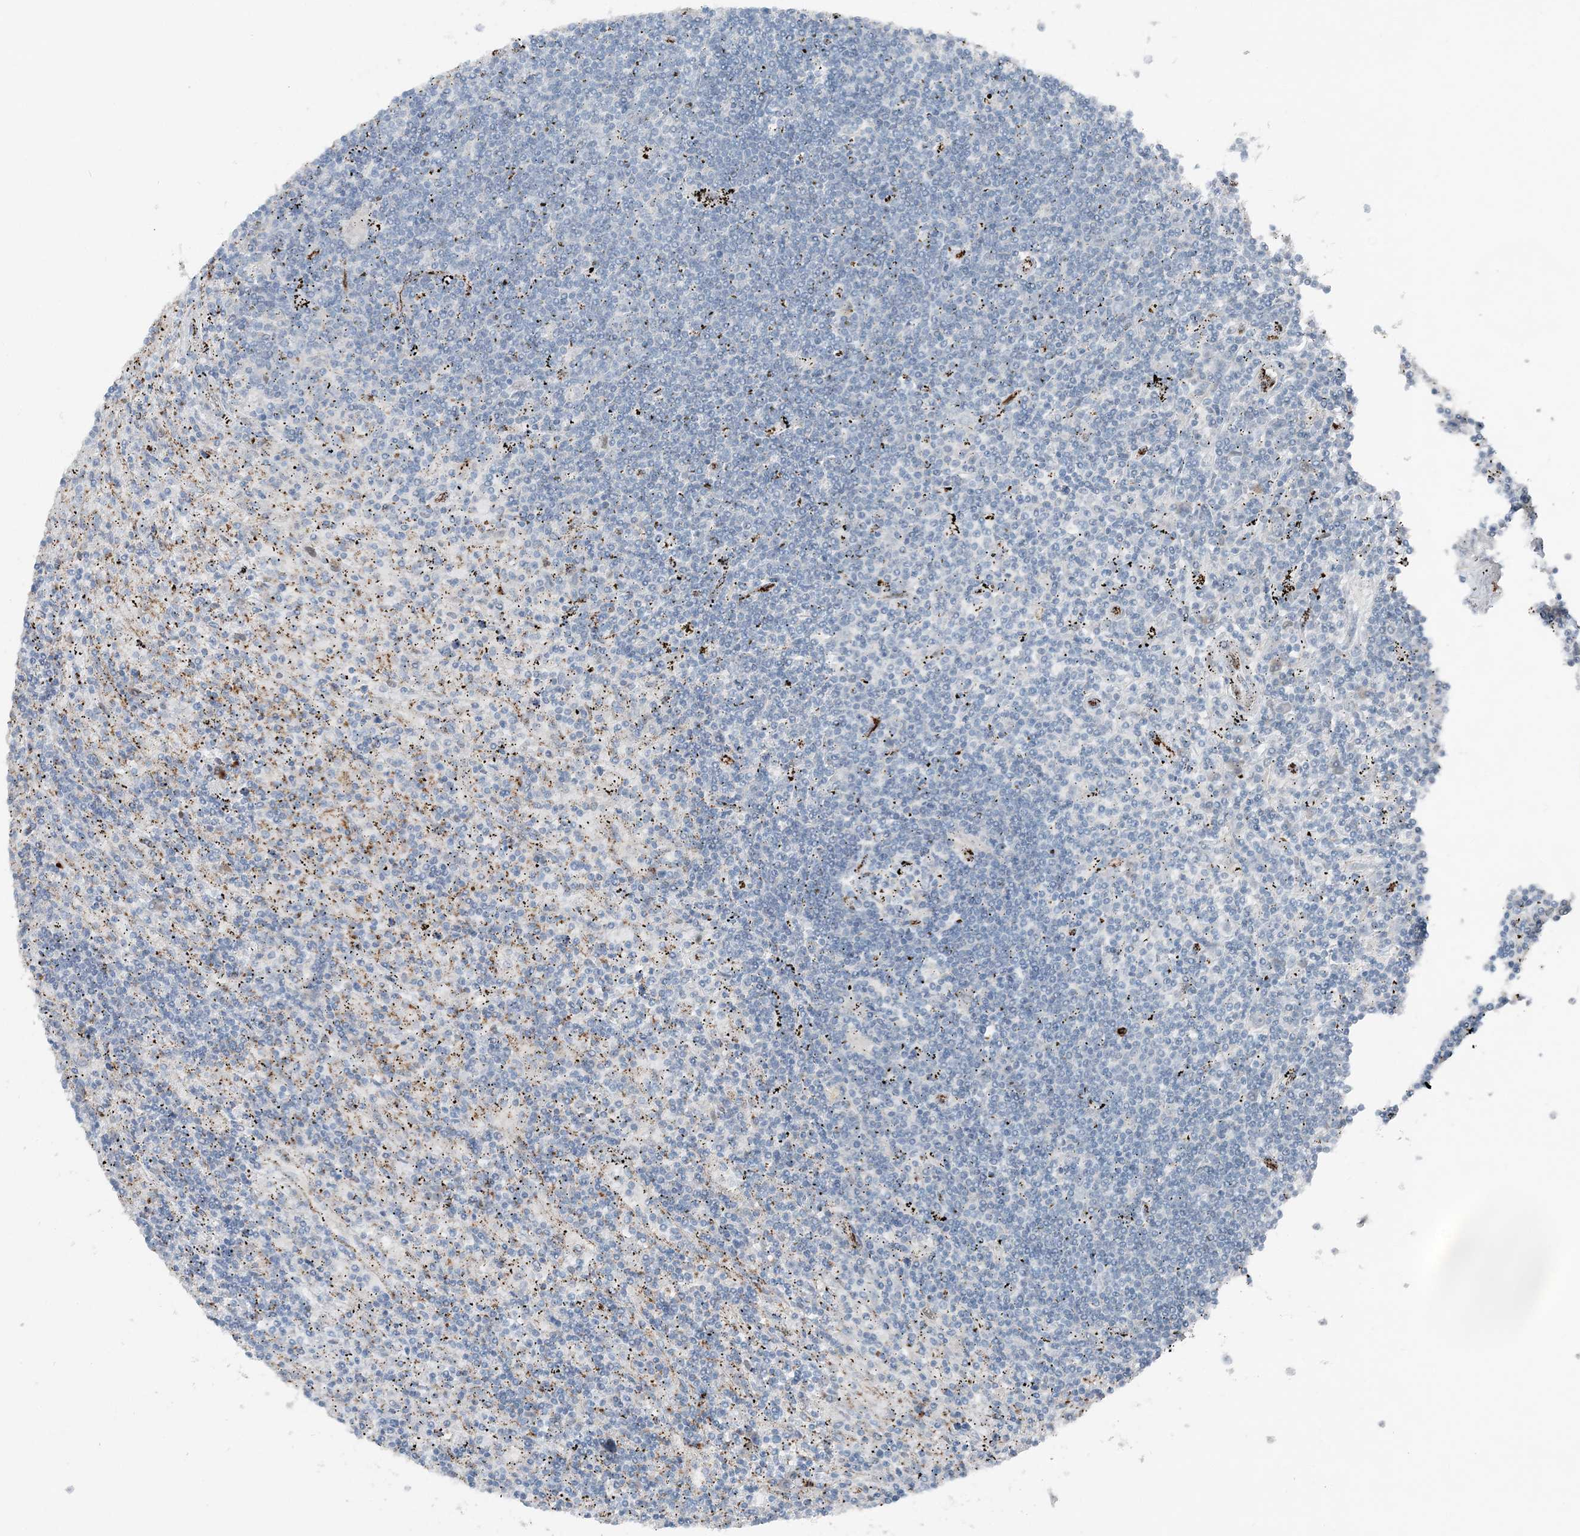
{"staining": {"intensity": "negative", "quantity": "none", "location": "none"}, "tissue": "lymphoma", "cell_type": "Tumor cells", "image_type": "cancer", "snomed": [{"axis": "morphology", "description": "Malignant lymphoma, non-Hodgkin's type, Low grade"}, {"axis": "topography", "description": "Spleen"}], "caption": "There is no significant expression in tumor cells of lymphoma.", "gene": "ELOVL7", "patient": {"sex": "male", "age": 76}}